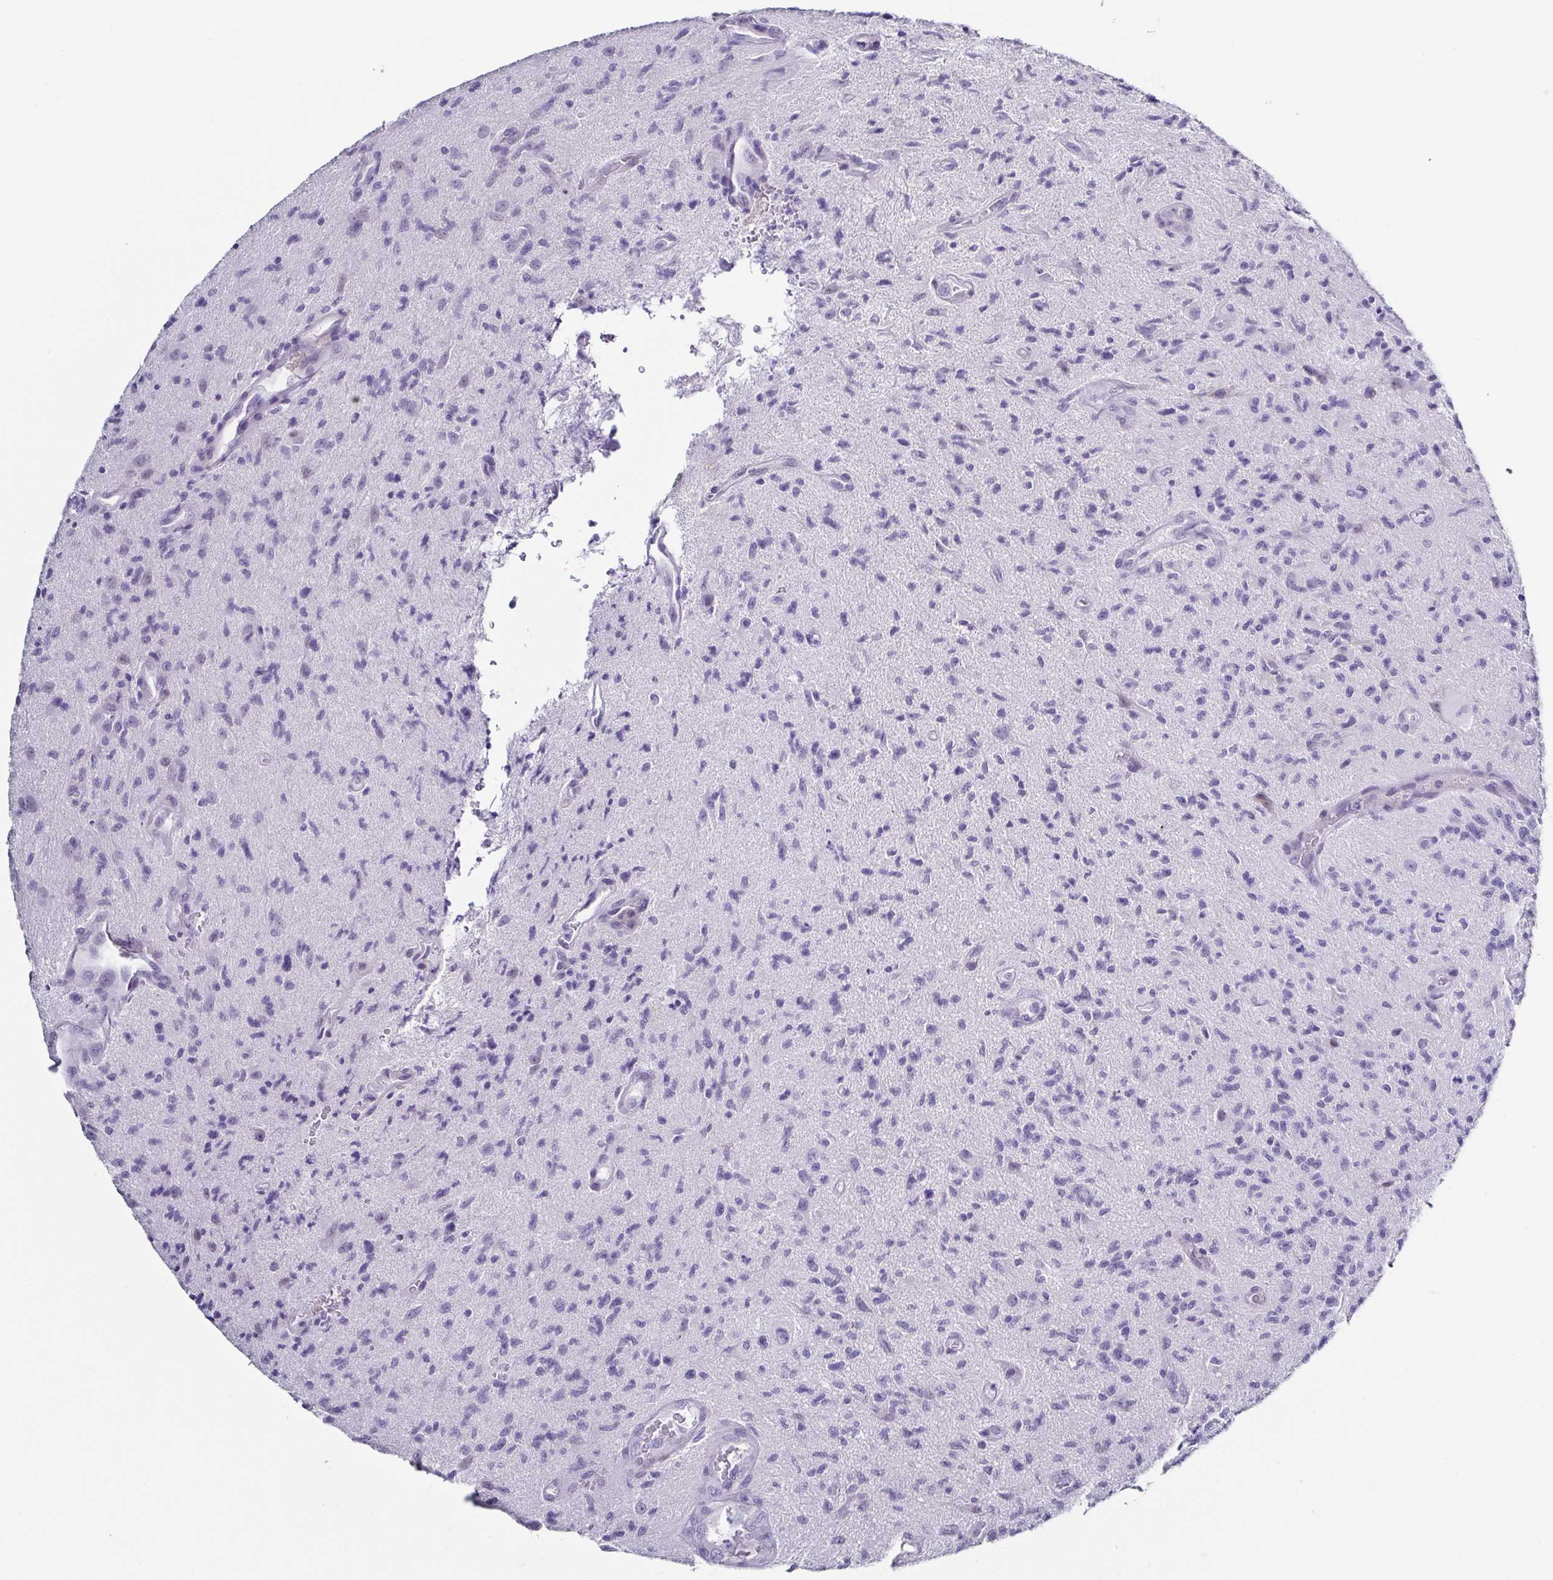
{"staining": {"intensity": "negative", "quantity": "none", "location": "none"}, "tissue": "glioma", "cell_type": "Tumor cells", "image_type": "cancer", "snomed": [{"axis": "morphology", "description": "Glioma, malignant, High grade"}, {"axis": "topography", "description": "Brain"}], "caption": "This histopathology image is of high-grade glioma (malignant) stained with IHC to label a protein in brown with the nuclei are counter-stained blue. There is no expression in tumor cells.", "gene": "TNNT2", "patient": {"sex": "male", "age": 67}}